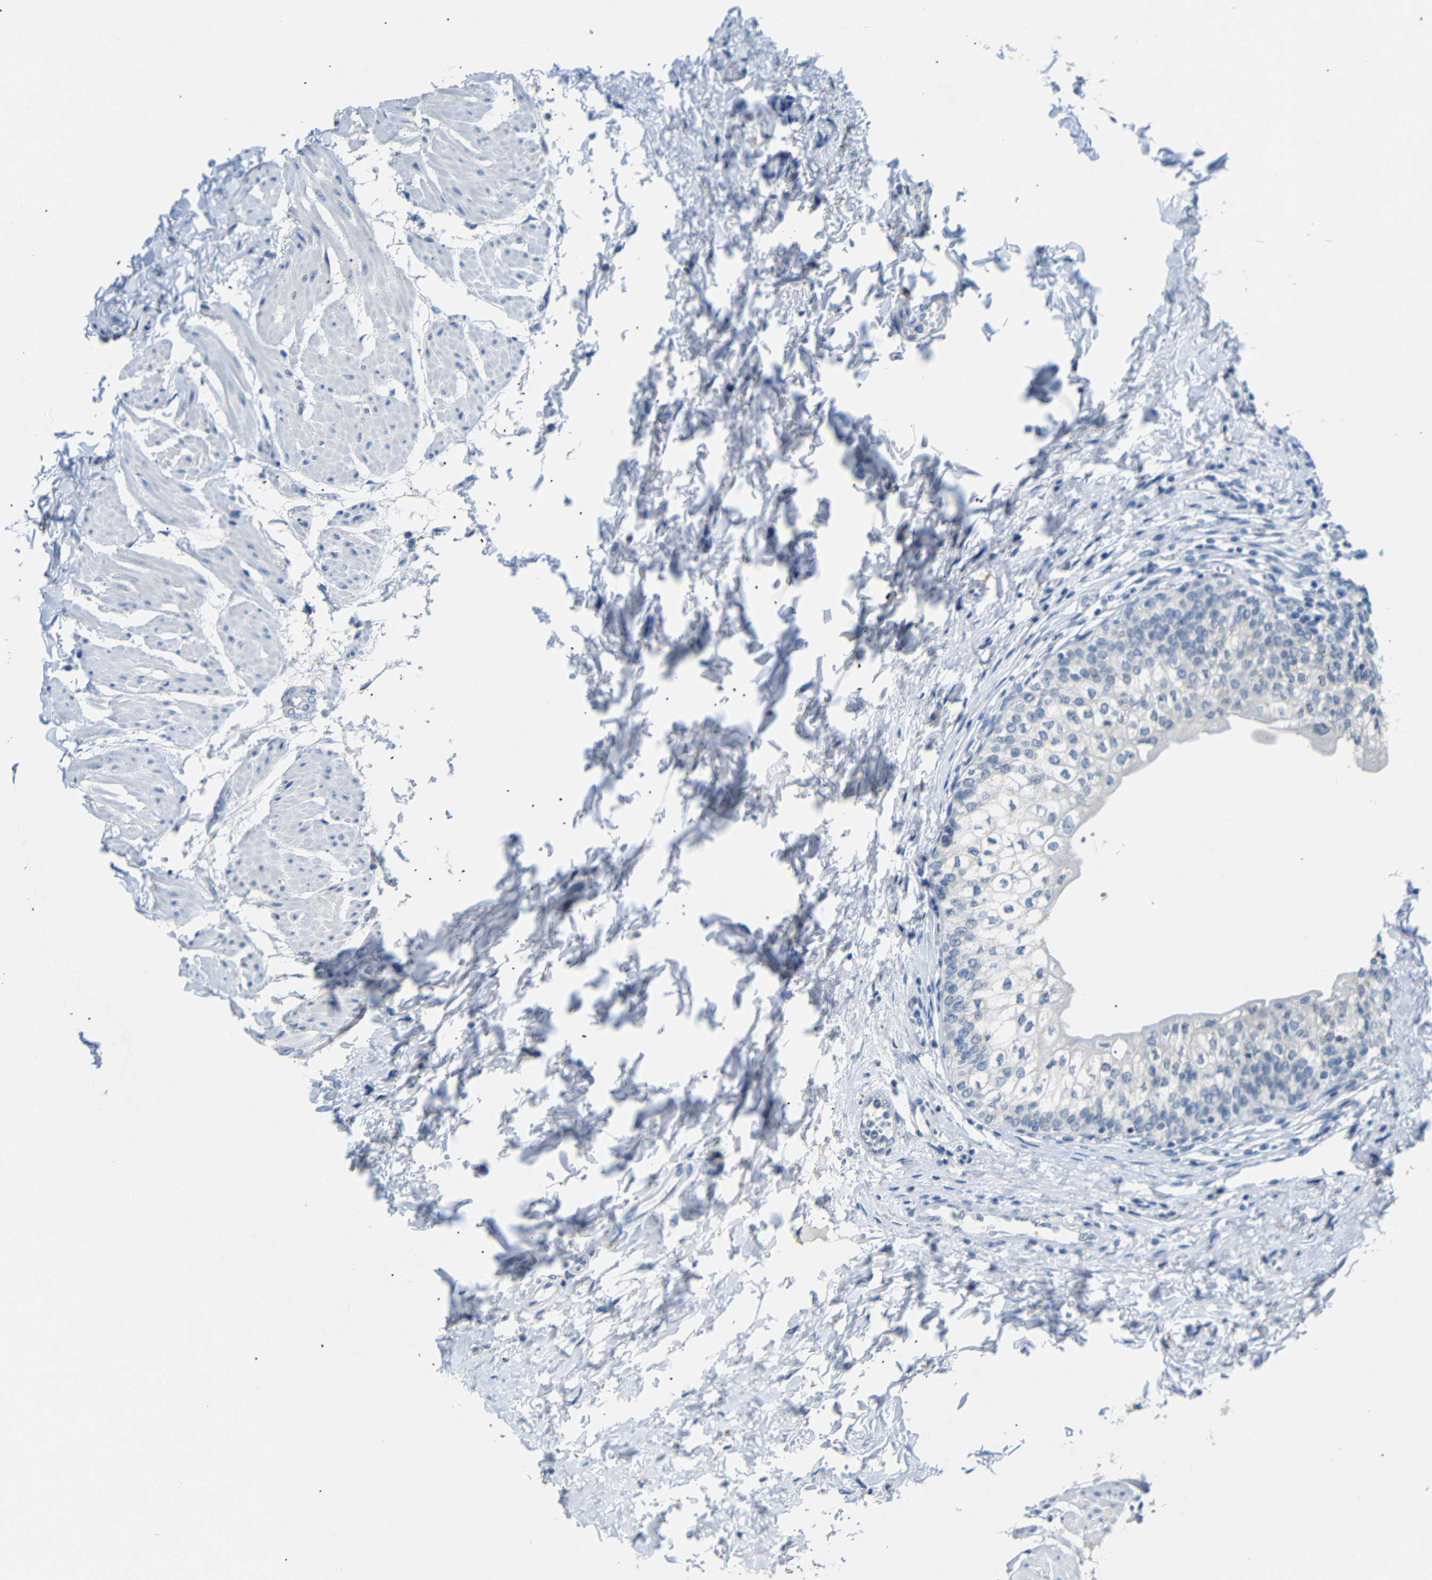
{"staining": {"intensity": "strong", "quantity": "<25%", "location": "nuclear"}, "tissue": "urinary bladder", "cell_type": "Urothelial cells", "image_type": "normal", "snomed": [{"axis": "morphology", "description": "Normal tissue, NOS"}, {"axis": "topography", "description": "Urinary bladder"}], "caption": "The histopathology image displays immunohistochemical staining of unremarkable urinary bladder. There is strong nuclear expression is identified in approximately <25% of urothelial cells. (Stains: DAB (3,3'-diaminobenzidine) in brown, nuclei in blue, Microscopy: brightfield microscopy at high magnification).", "gene": "INCENP", "patient": {"sex": "male", "age": 55}}